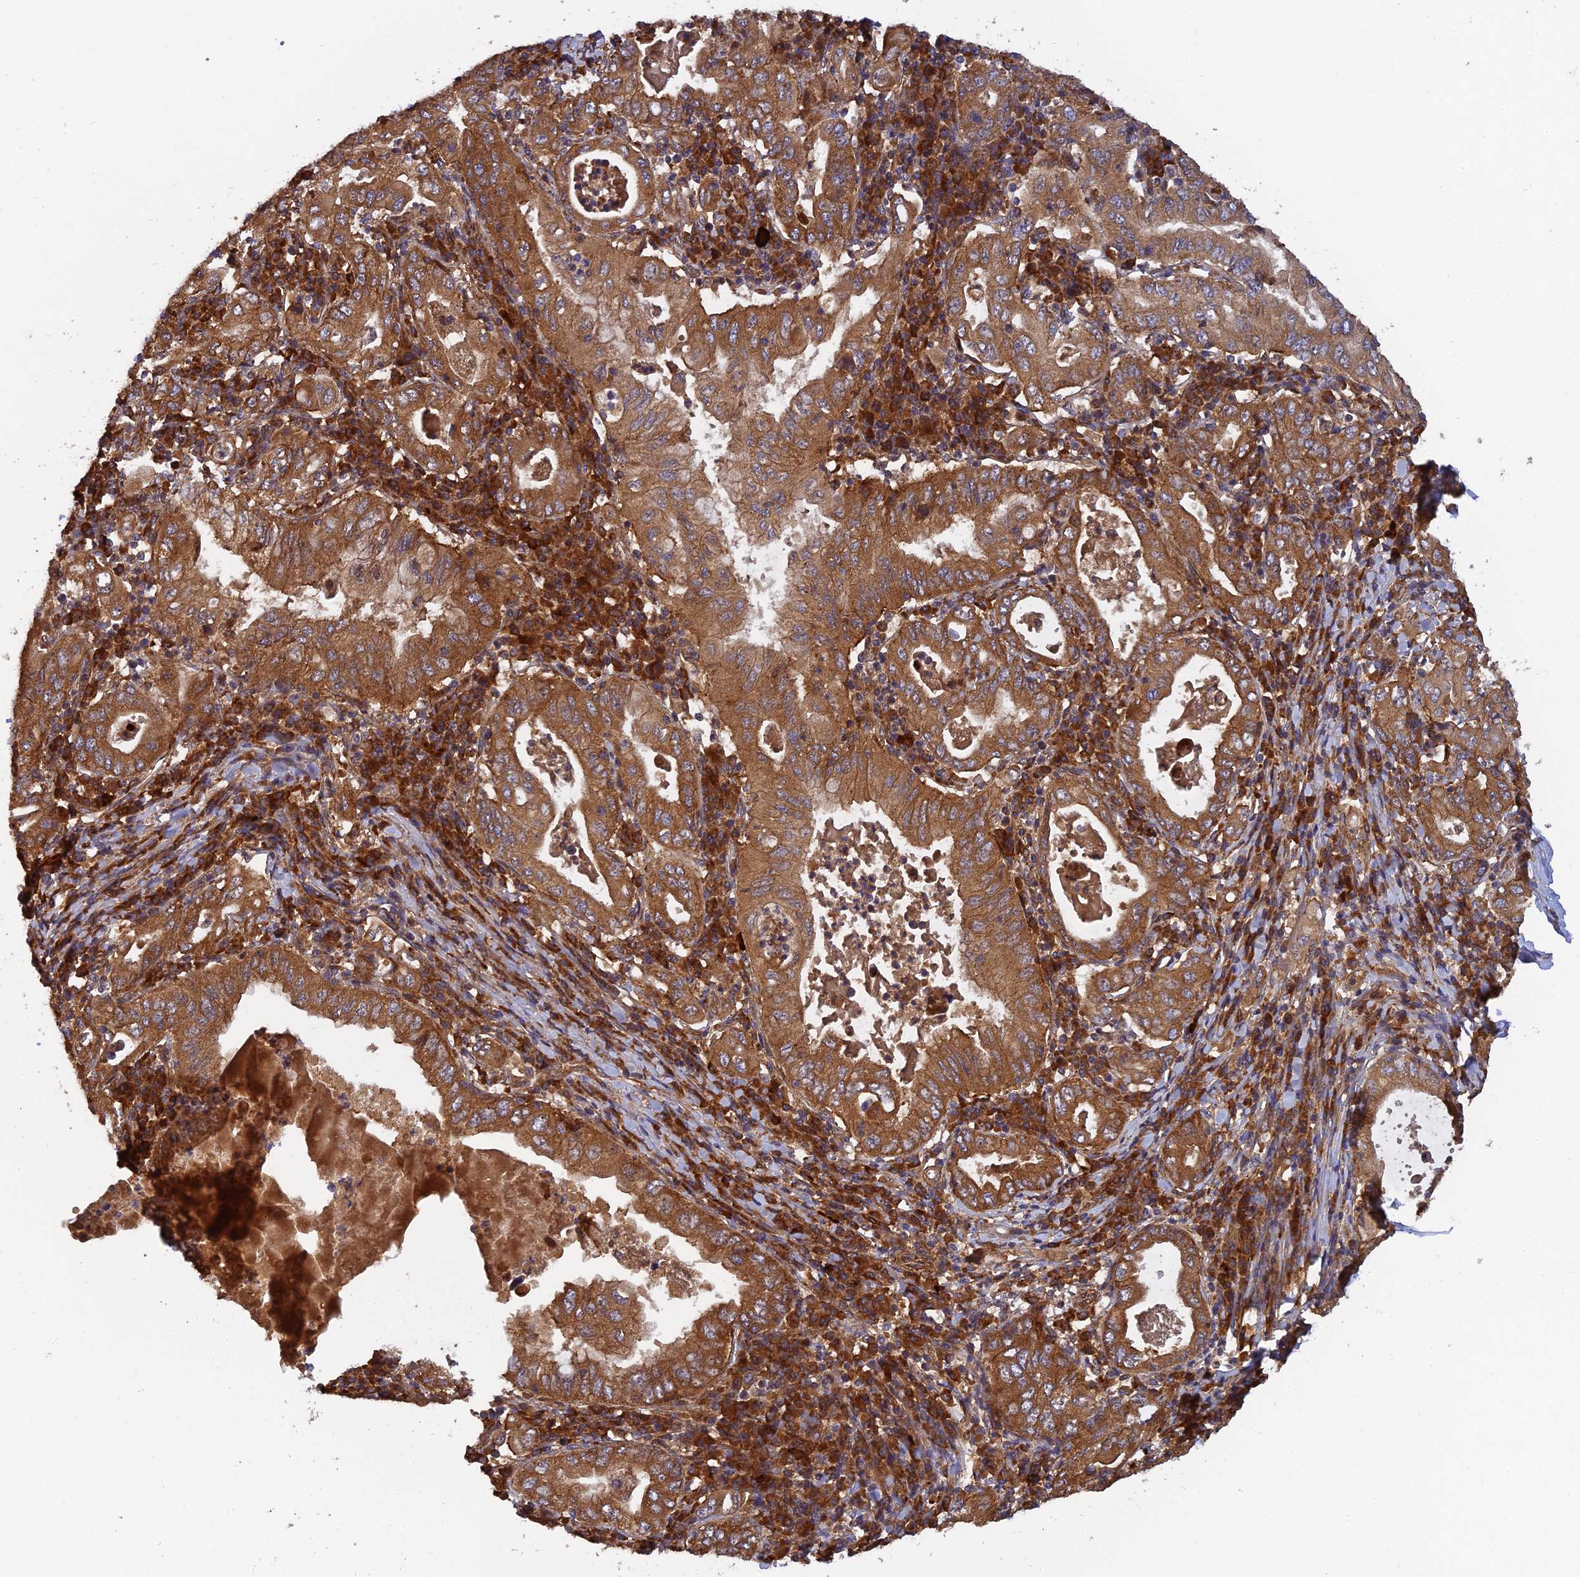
{"staining": {"intensity": "moderate", "quantity": ">75%", "location": "cytoplasmic/membranous"}, "tissue": "stomach cancer", "cell_type": "Tumor cells", "image_type": "cancer", "snomed": [{"axis": "morphology", "description": "Normal tissue, NOS"}, {"axis": "morphology", "description": "Adenocarcinoma, NOS"}, {"axis": "topography", "description": "Esophagus"}, {"axis": "topography", "description": "Stomach, upper"}, {"axis": "topography", "description": "Peripheral nerve tissue"}], "caption": "A high-resolution photomicrograph shows IHC staining of stomach adenocarcinoma, which exhibits moderate cytoplasmic/membranous staining in about >75% of tumor cells. (Brightfield microscopy of DAB IHC at high magnification).", "gene": "RELCH", "patient": {"sex": "male", "age": 62}}